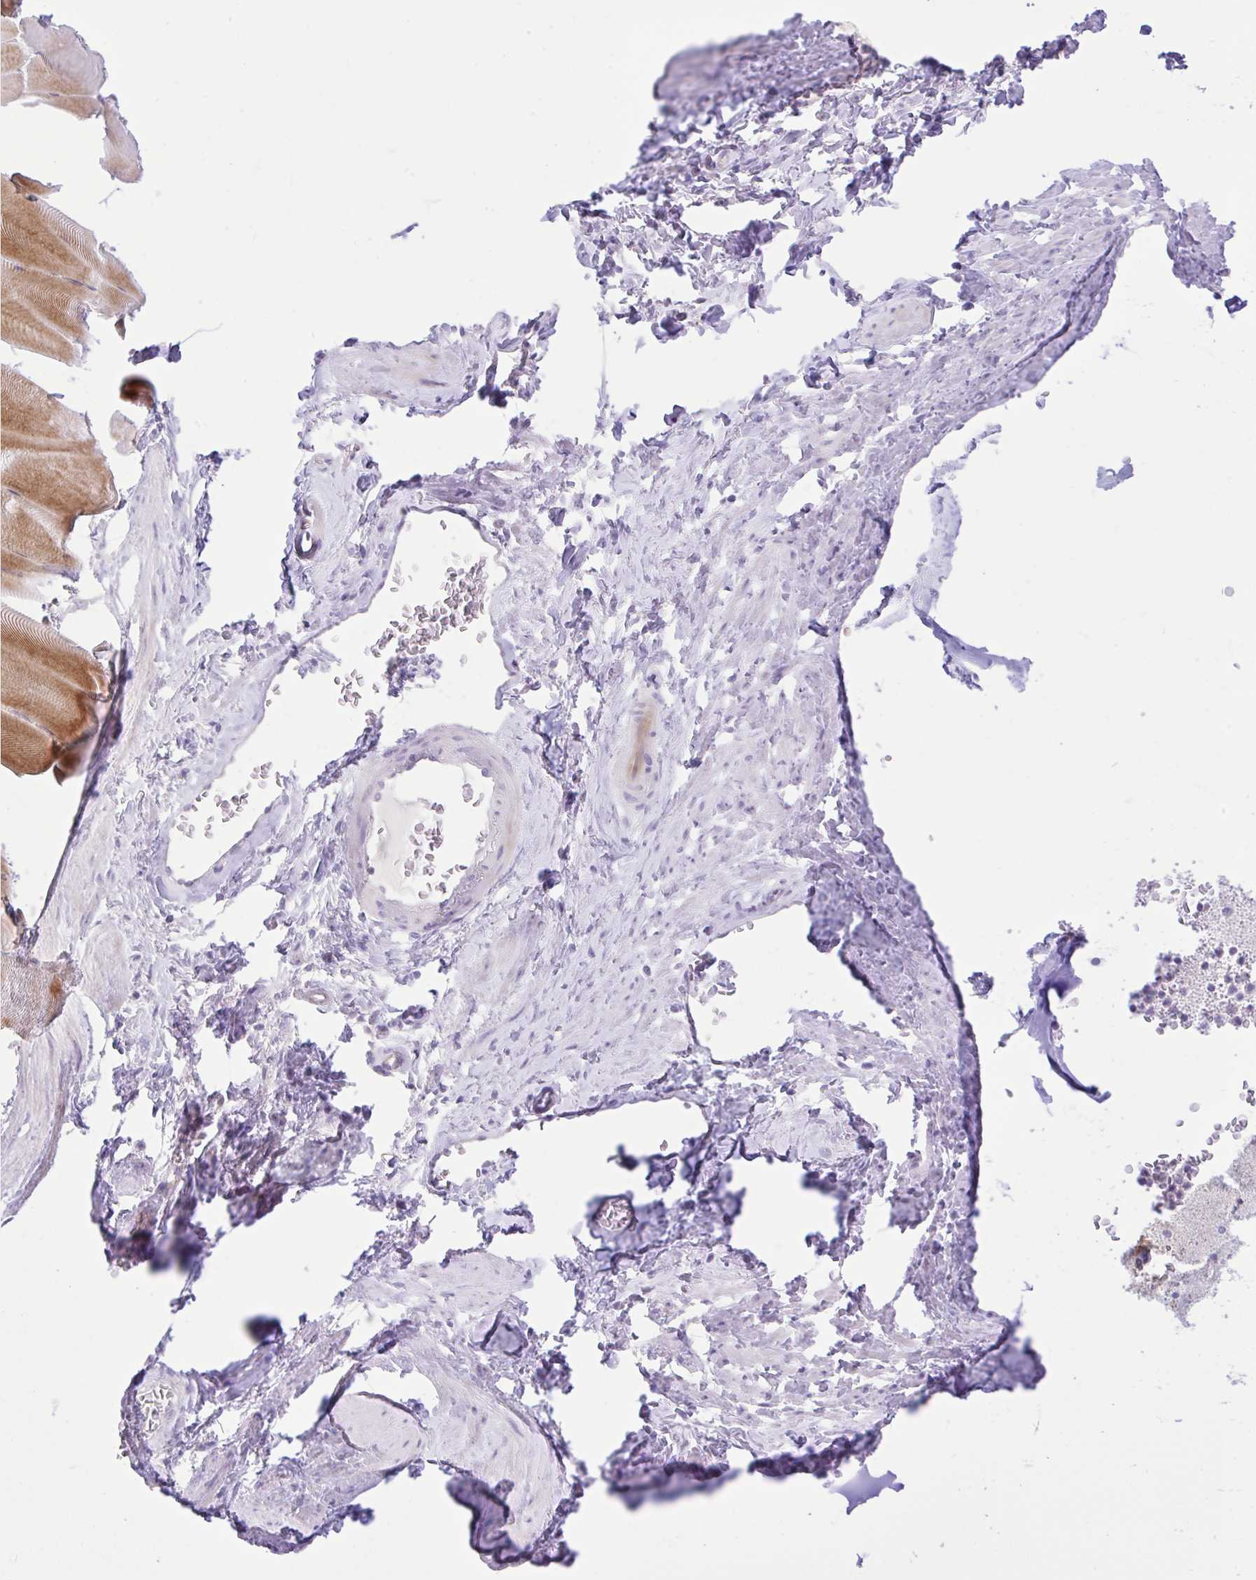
{"staining": {"intensity": "negative", "quantity": "none", "location": "none"}, "tissue": "soft tissue", "cell_type": "Fibroblasts", "image_type": "normal", "snomed": [{"axis": "morphology", "description": "Normal tissue, NOS"}, {"axis": "topography", "description": "Vagina"}, {"axis": "topography", "description": "Peripheral nerve tissue"}], "caption": "Soft tissue was stained to show a protein in brown. There is no significant expression in fibroblasts.", "gene": "ZNF101", "patient": {"sex": "female", "age": 71}}